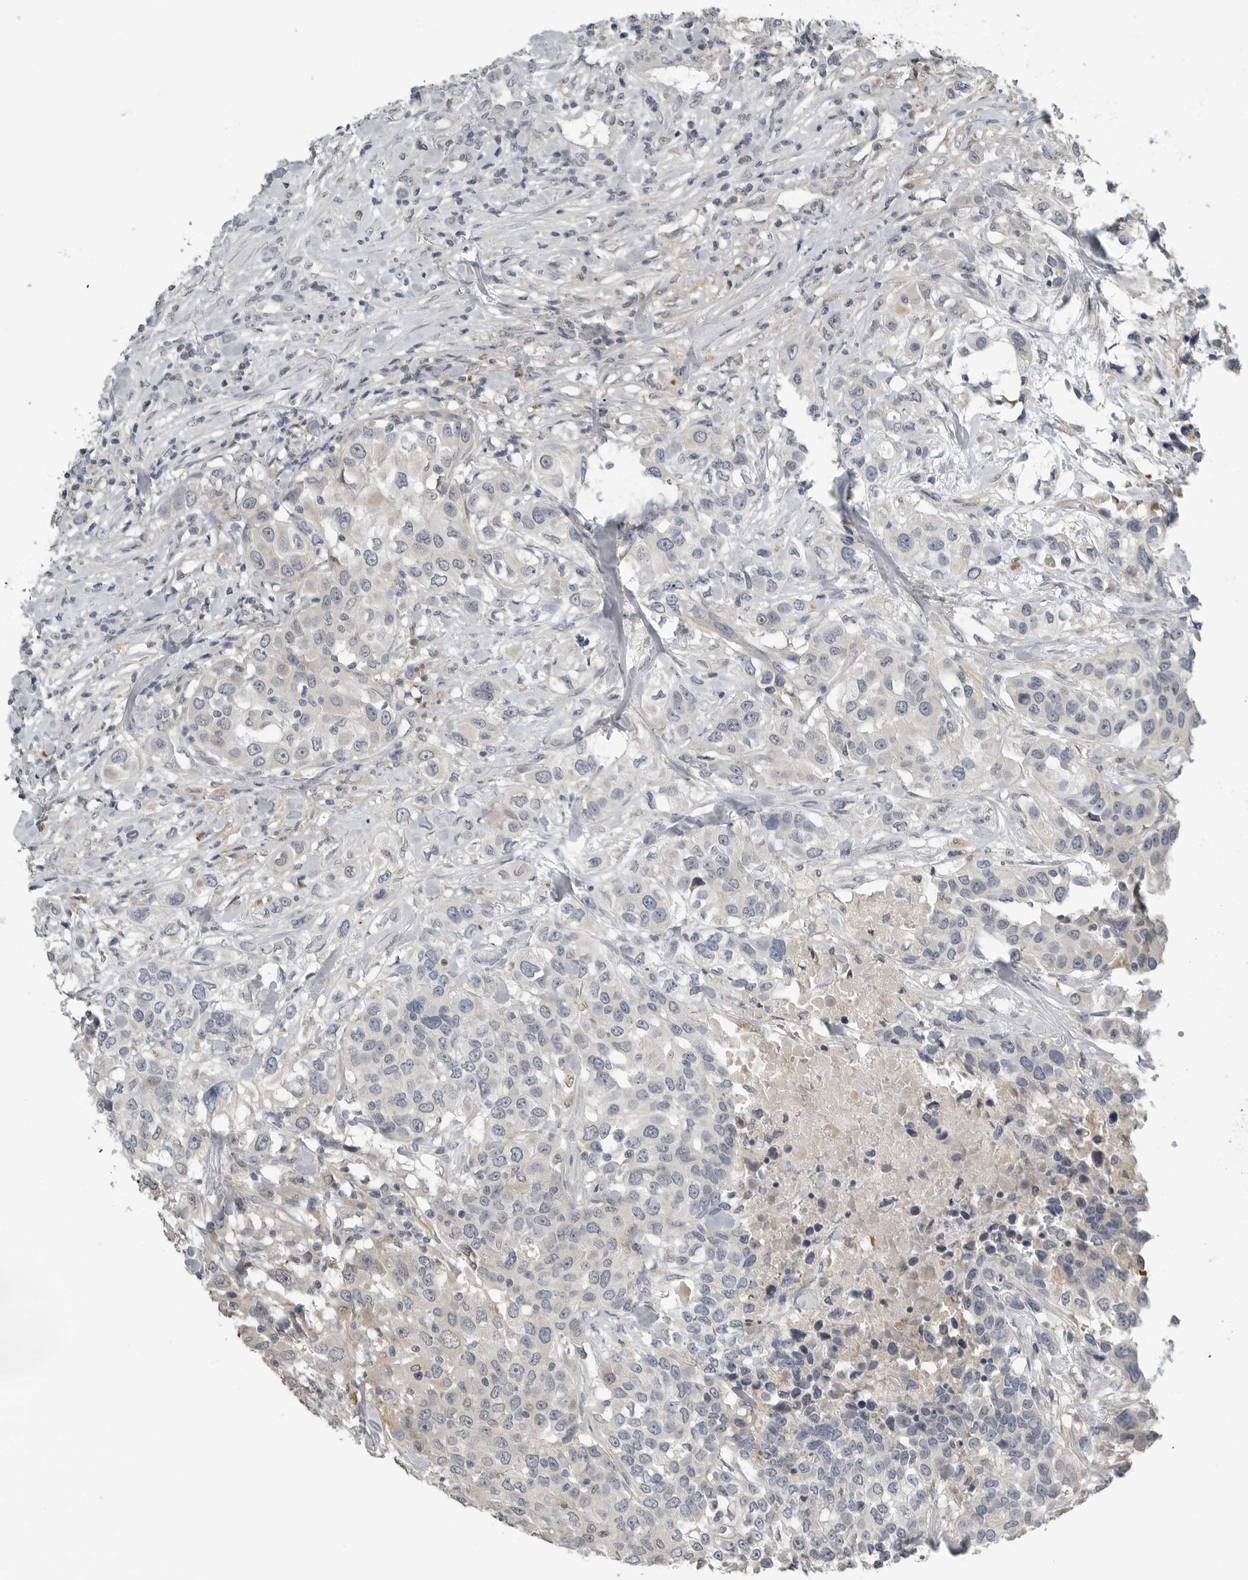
{"staining": {"intensity": "negative", "quantity": "none", "location": "none"}, "tissue": "urothelial cancer", "cell_type": "Tumor cells", "image_type": "cancer", "snomed": [{"axis": "morphology", "description": "Urothelial carcinoma, High grade"}, {"axis": "topography", "description": "Urinary bladder"}], "caption": "IHC of human urothelial cancer displays no staining in tumor cells. (Brightfield microscopy of DAB immunohistochemistry at high magnification).", "gene": "KYAT1", "patient": {"sex": "female", "age": 80}}